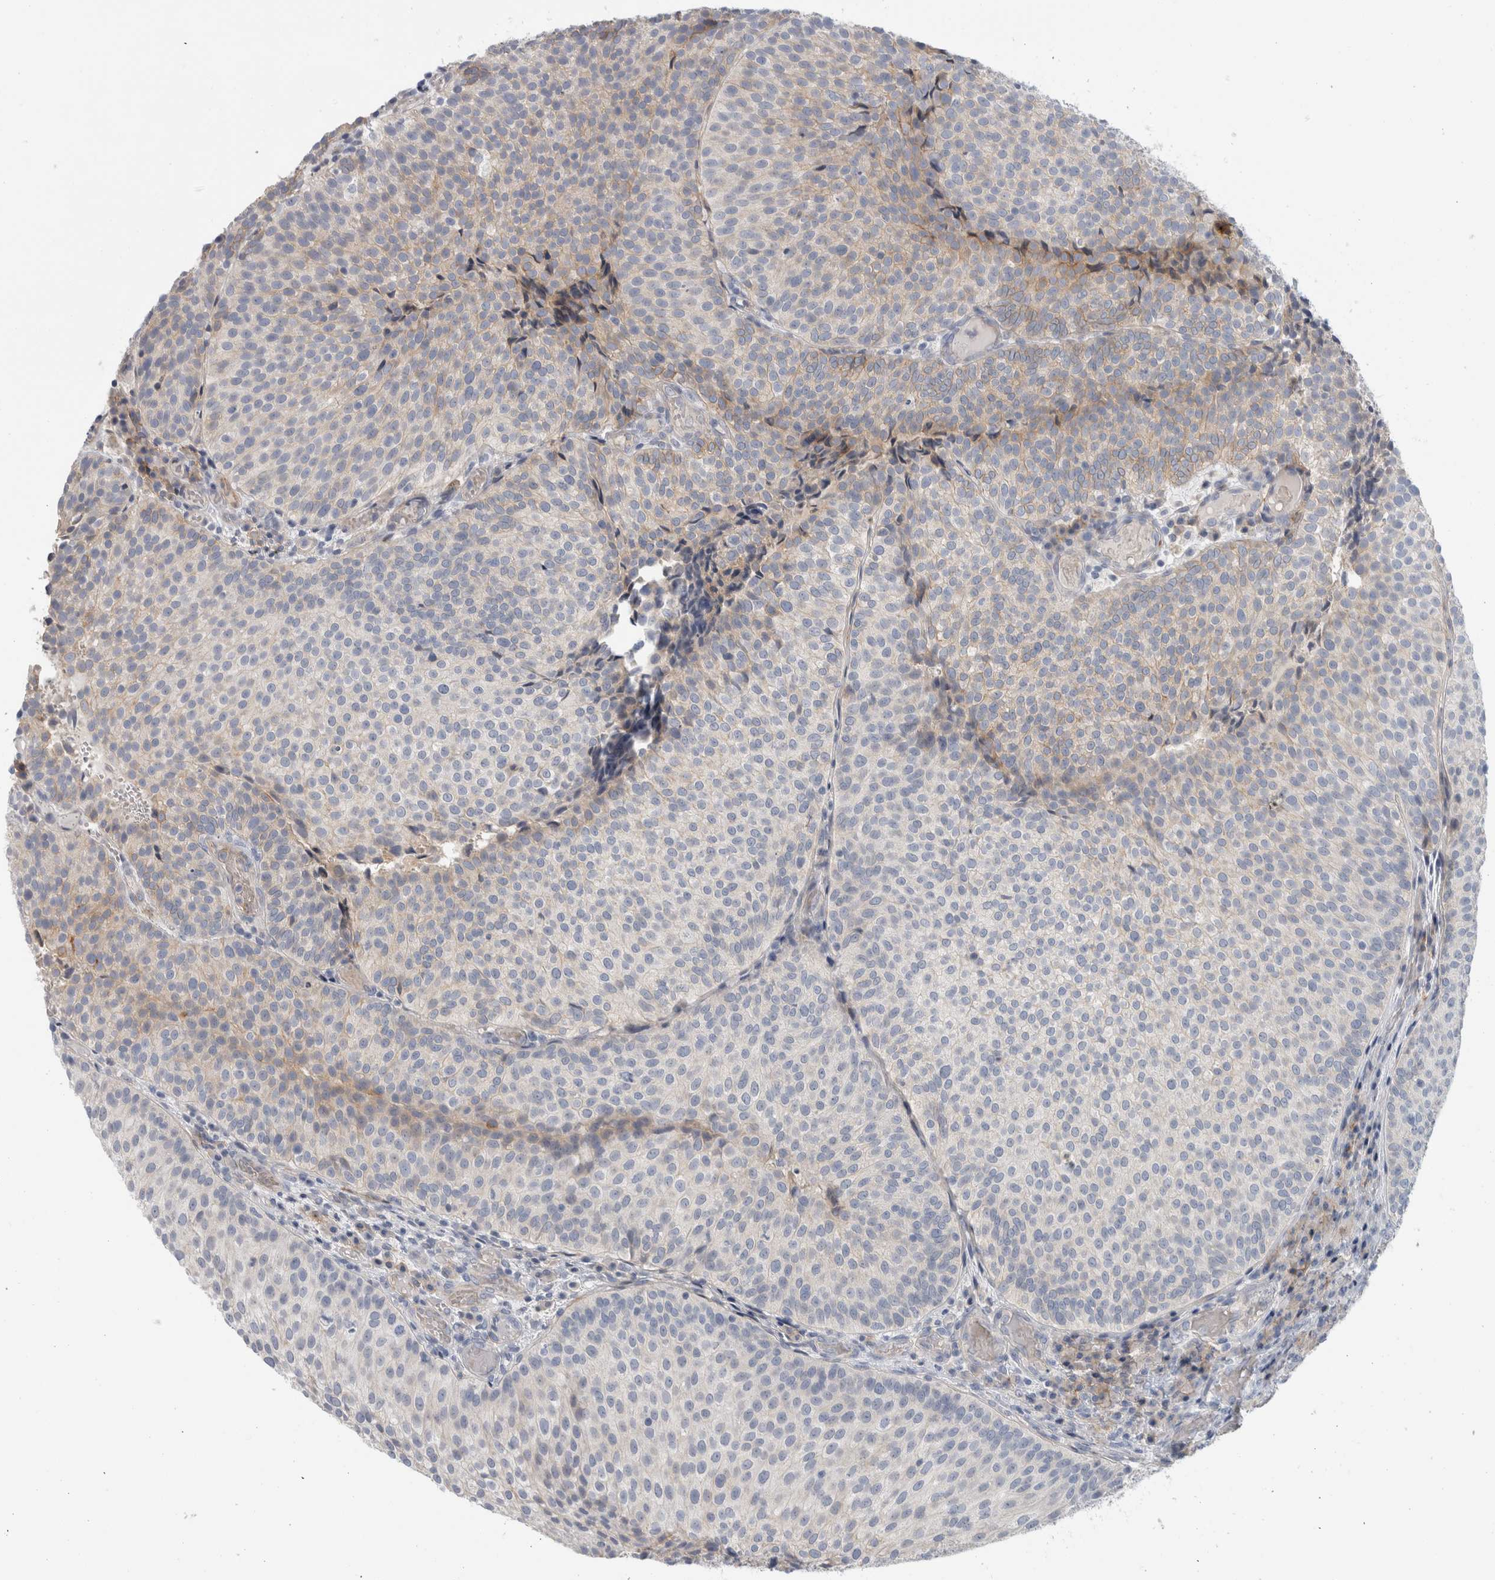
{"staining": {"intensity": "weak", "quantity": "<25%", "location": "cytoplasmic/membranous"}, "tissue": "urothelial cancer", "cell_type": "Tumor cells", "image_type": "cancer", "snomed": [{"axis": "morphology", "description": "Urothelial carcinoma, Low grade"}, {"axis": "topography", "description": "Urinary bladder"}], "caption": "DAB immunohistochemical staining of human urothelial cancer demonstrates no significant staining in tumor cells.", "gene": "CD55", "patient": {"sex": "male", "age": 86}}